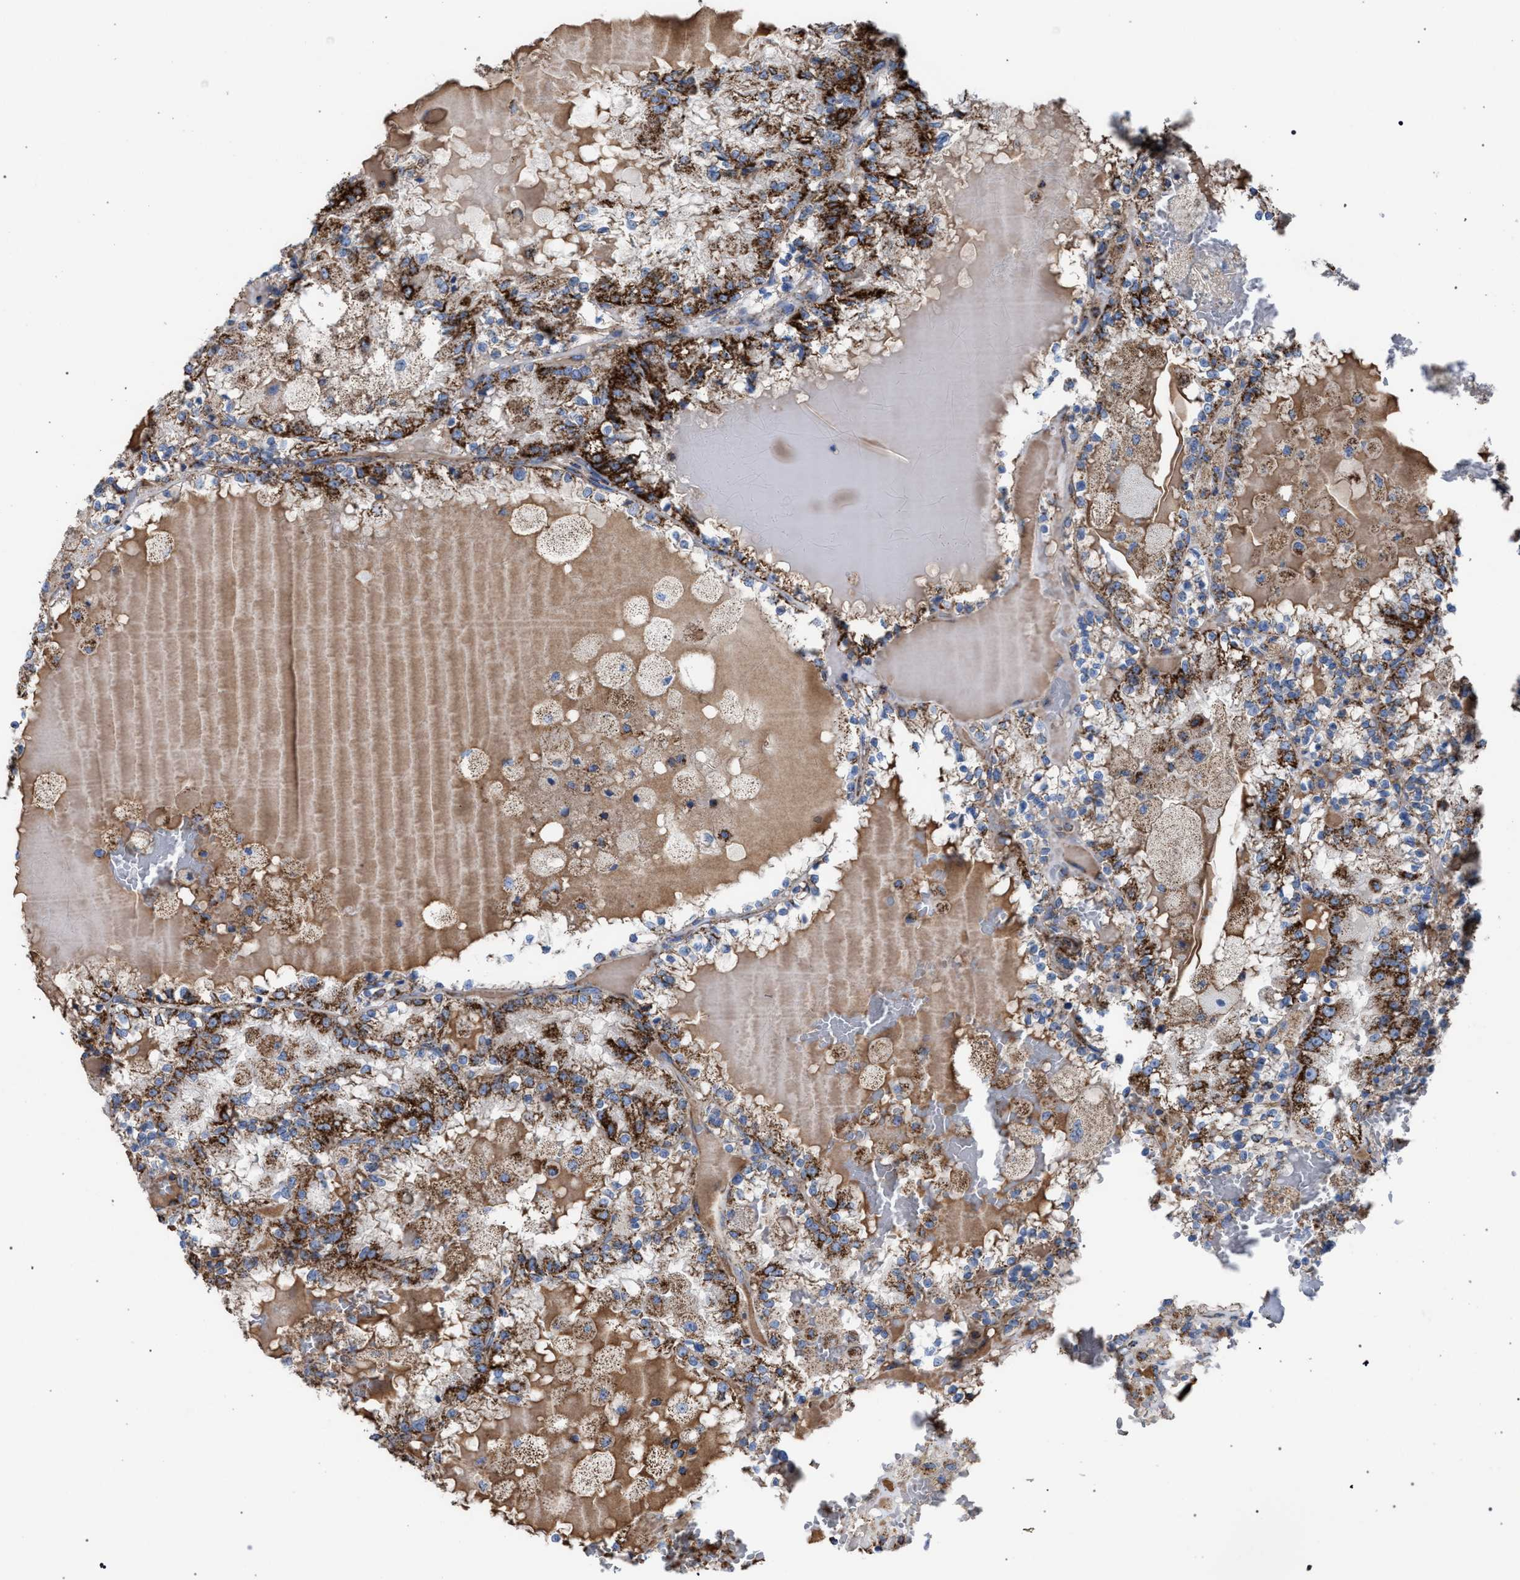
{"staining": {"intensity": "strong", "quantity": "25%-75%", "location": "cytoplasmic/membranous"}, "tissue": "renal cancer", "cell_type": "Tumor cells", "image_type": "cancer", "snomed": [{"axis": "morphology", "description": "Adenocarcinoma, NOS"}, {"axis": "topography", "description": "Kidney"}], "caption": "Immunohistochemical staining of human renal cancer (adenocarcinoma) displays high levels of strong cytoplasmic/membranous protein expression in approximately 25%-75% of tumor cells.", "gene": "VPS13A", "patient": {"sex": "female", "age": 56}}